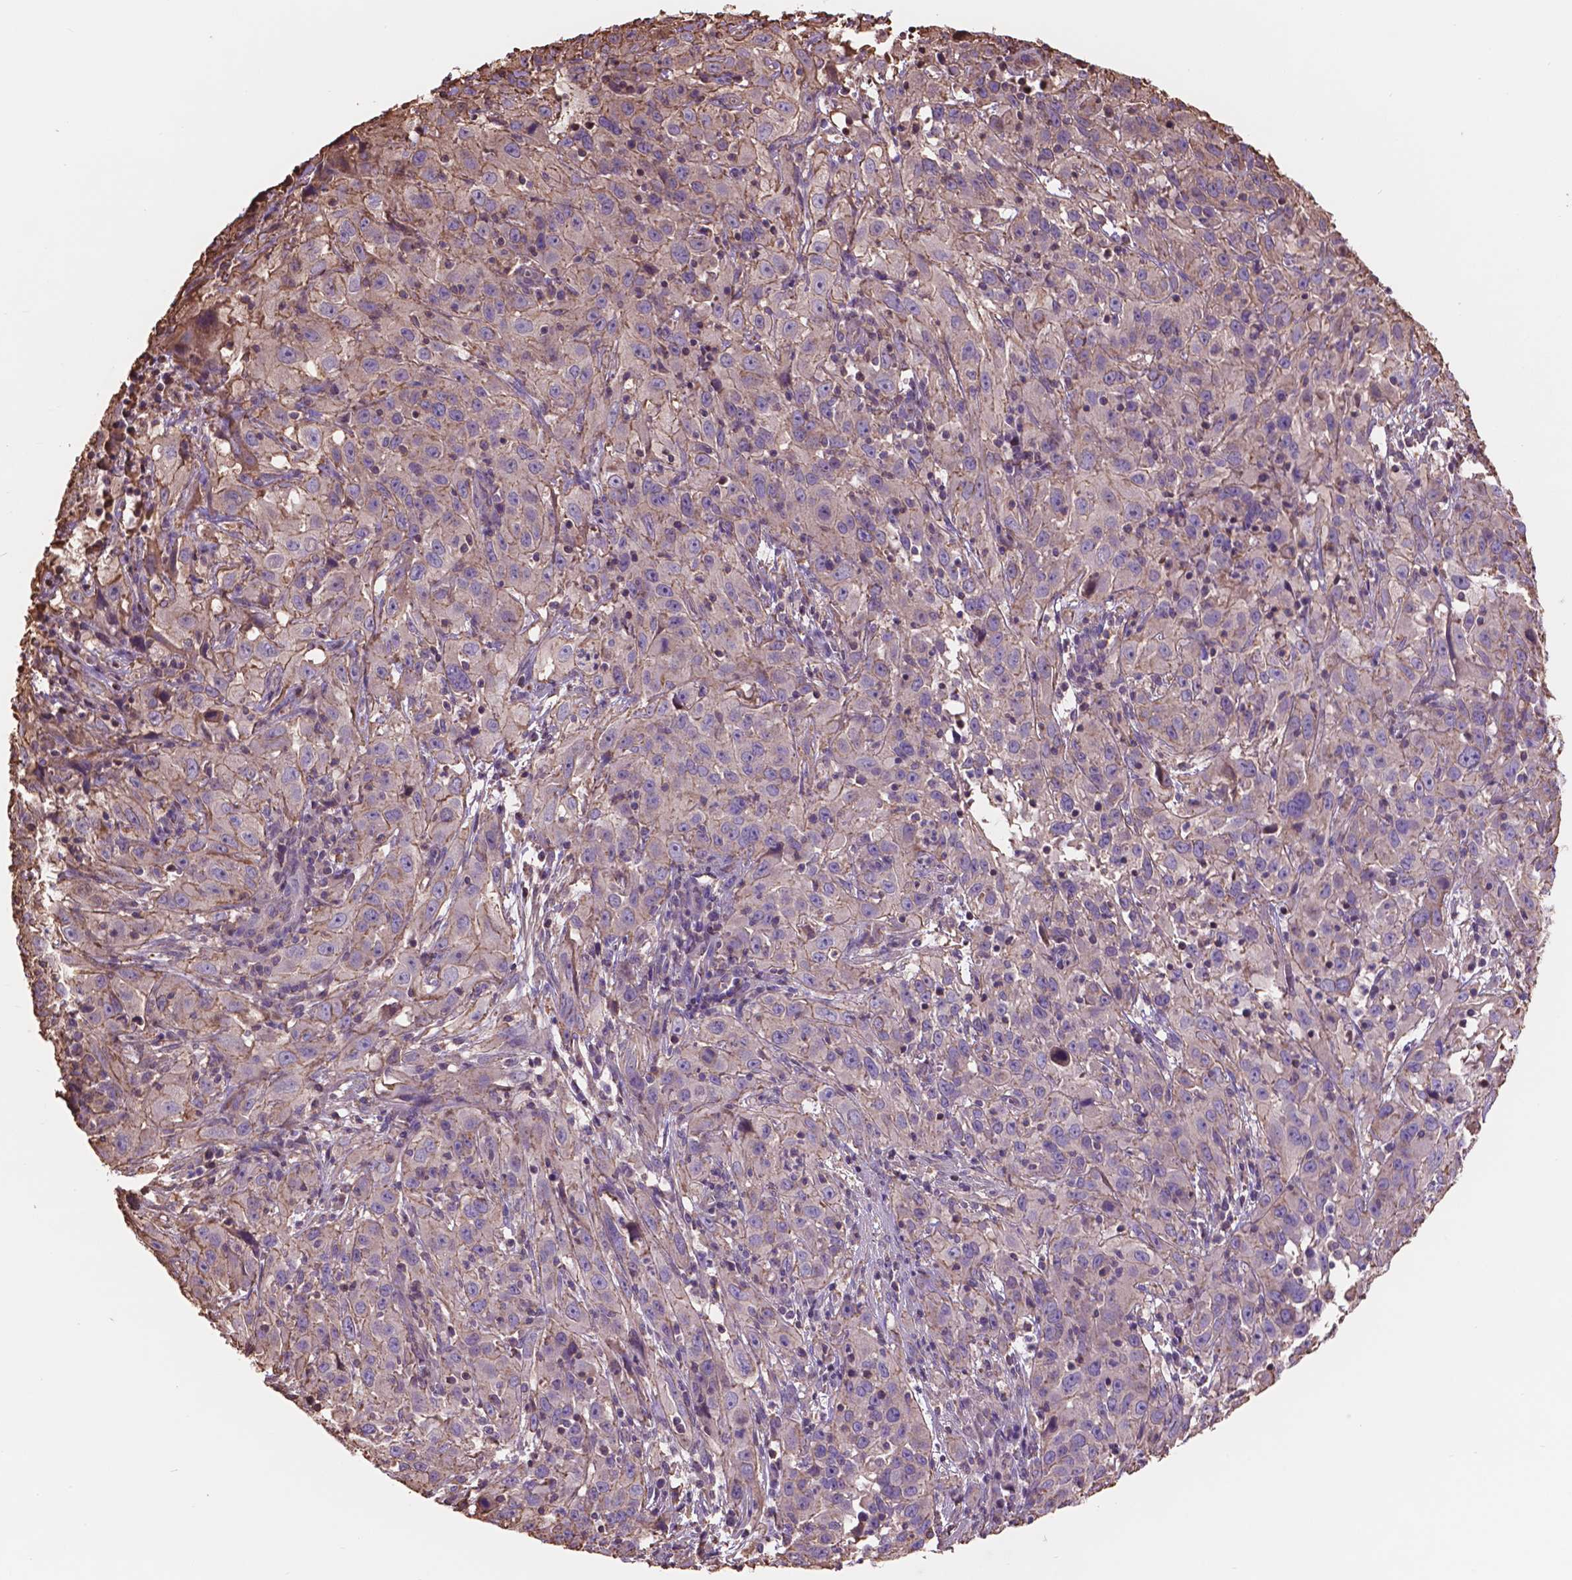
{"staining": {"intensity": "negative", "quantity": "none", "location": "none"}, "tissue": "cervical cancer", "cell_type": "Tumor cells", "image_type": "cancer", "snomed": [{"axis": "morphology", "description": "Squamous cell carcinoma, NOS"}, {"axis": "topography", "description": "Cervix"}], "caption": "This is an IHC micrograph of cervical cancer (squamous cell carcinoma). There is no expression in tumor cells.", "gene": "NIPA2", "patient": {"sex": "female", "age": 32}}